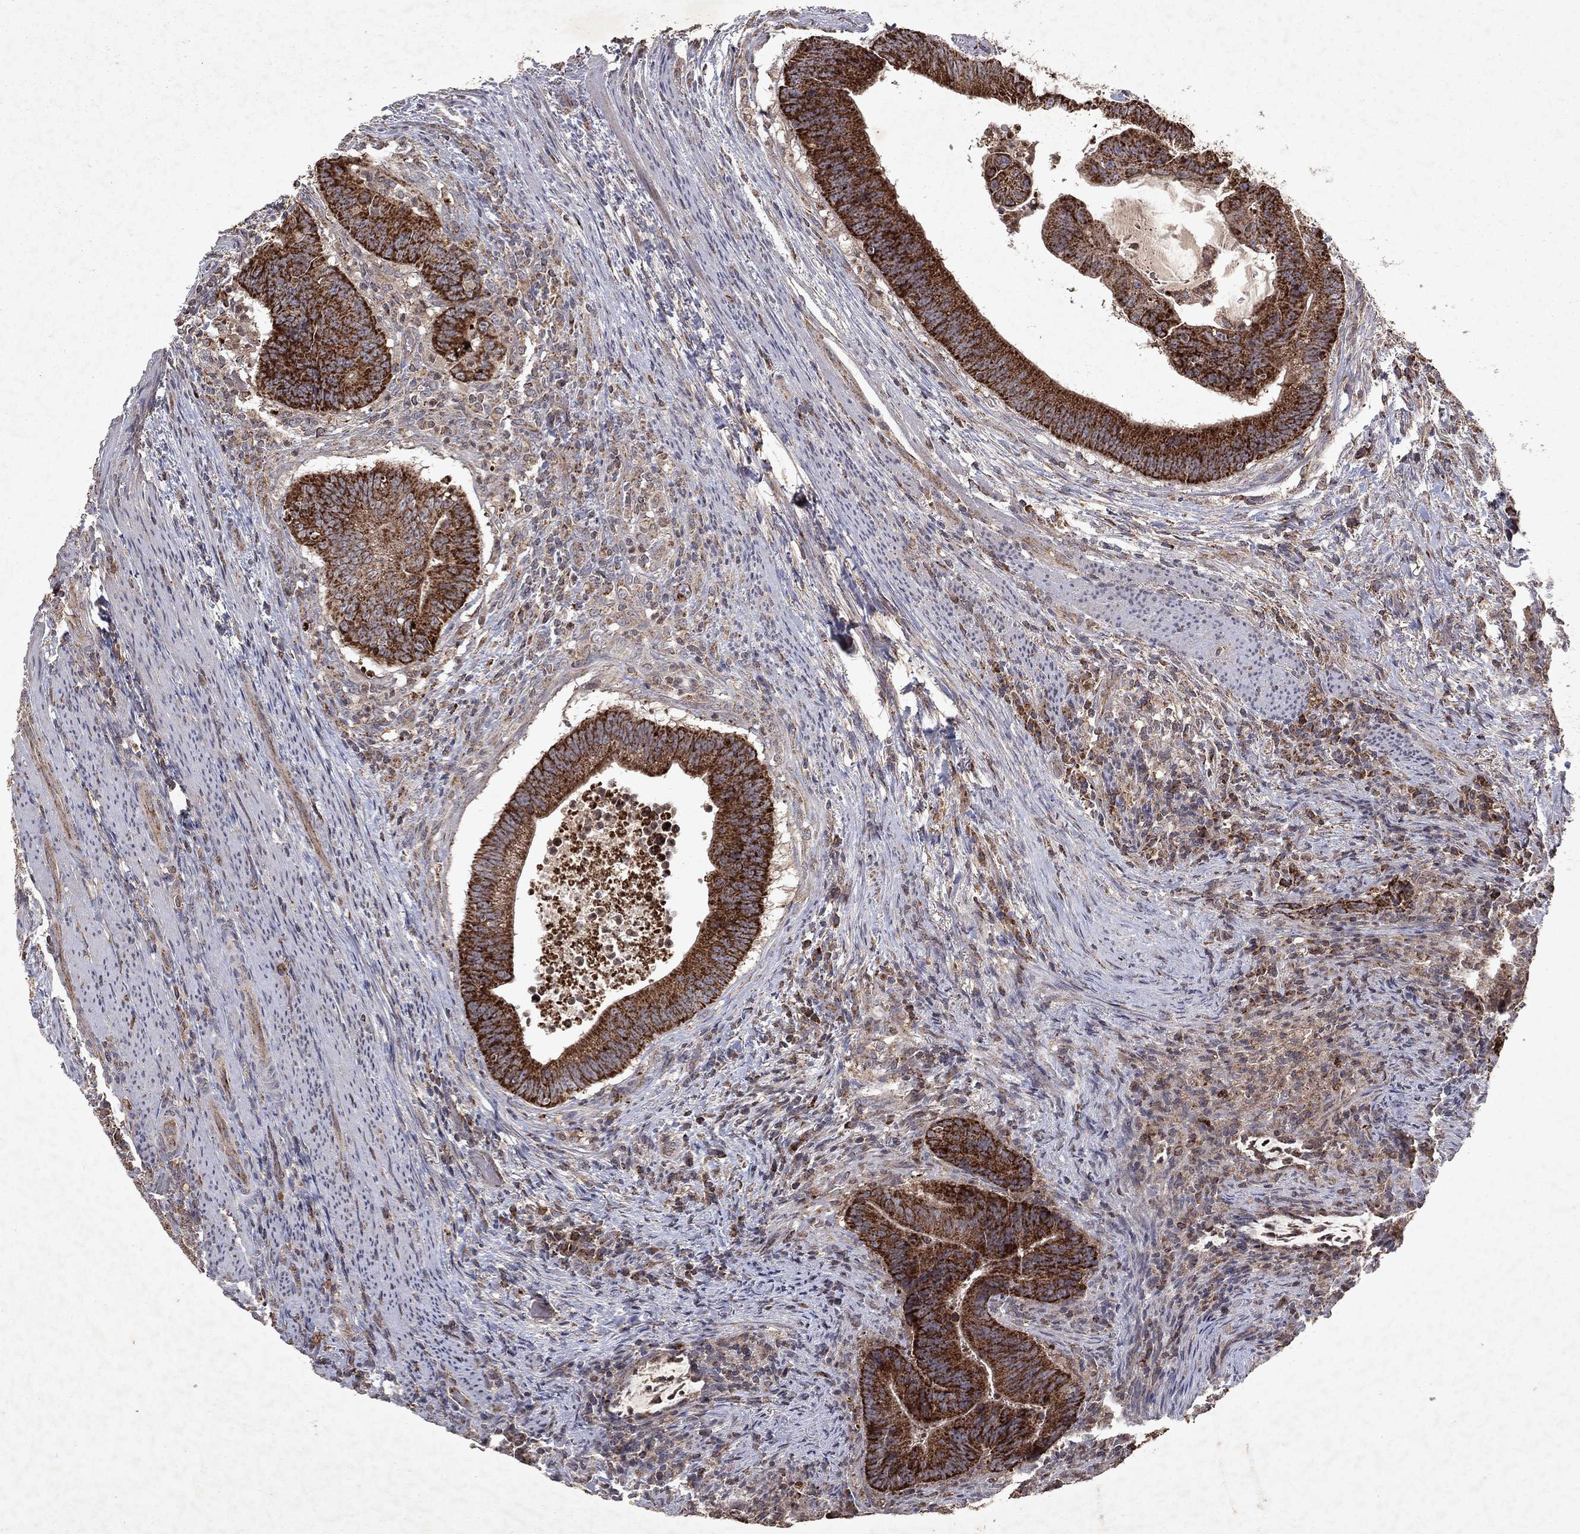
{"staining": {"intensity": "strong", "quantity": ">75%", "location": "cytoplasmic/membranous"}, "tissue": "colorectal cancer", "cell_type": "Tumor cells", "image_type": "cancer", "snomed": [{"axis": "morphology", "description": "Adenocarcinoma, NOS"}, {"axis": "topography", "description": "Colon"}], "caption": "Approximately >75% of tumor cells in adenocarcinoma (colorectal) show strong cytoplasmic/membranous protein expression as visualized by brown immunohistochemical staining.", "gene": "PYROXD2", "patient": {"sex": "female", "age": 87}}